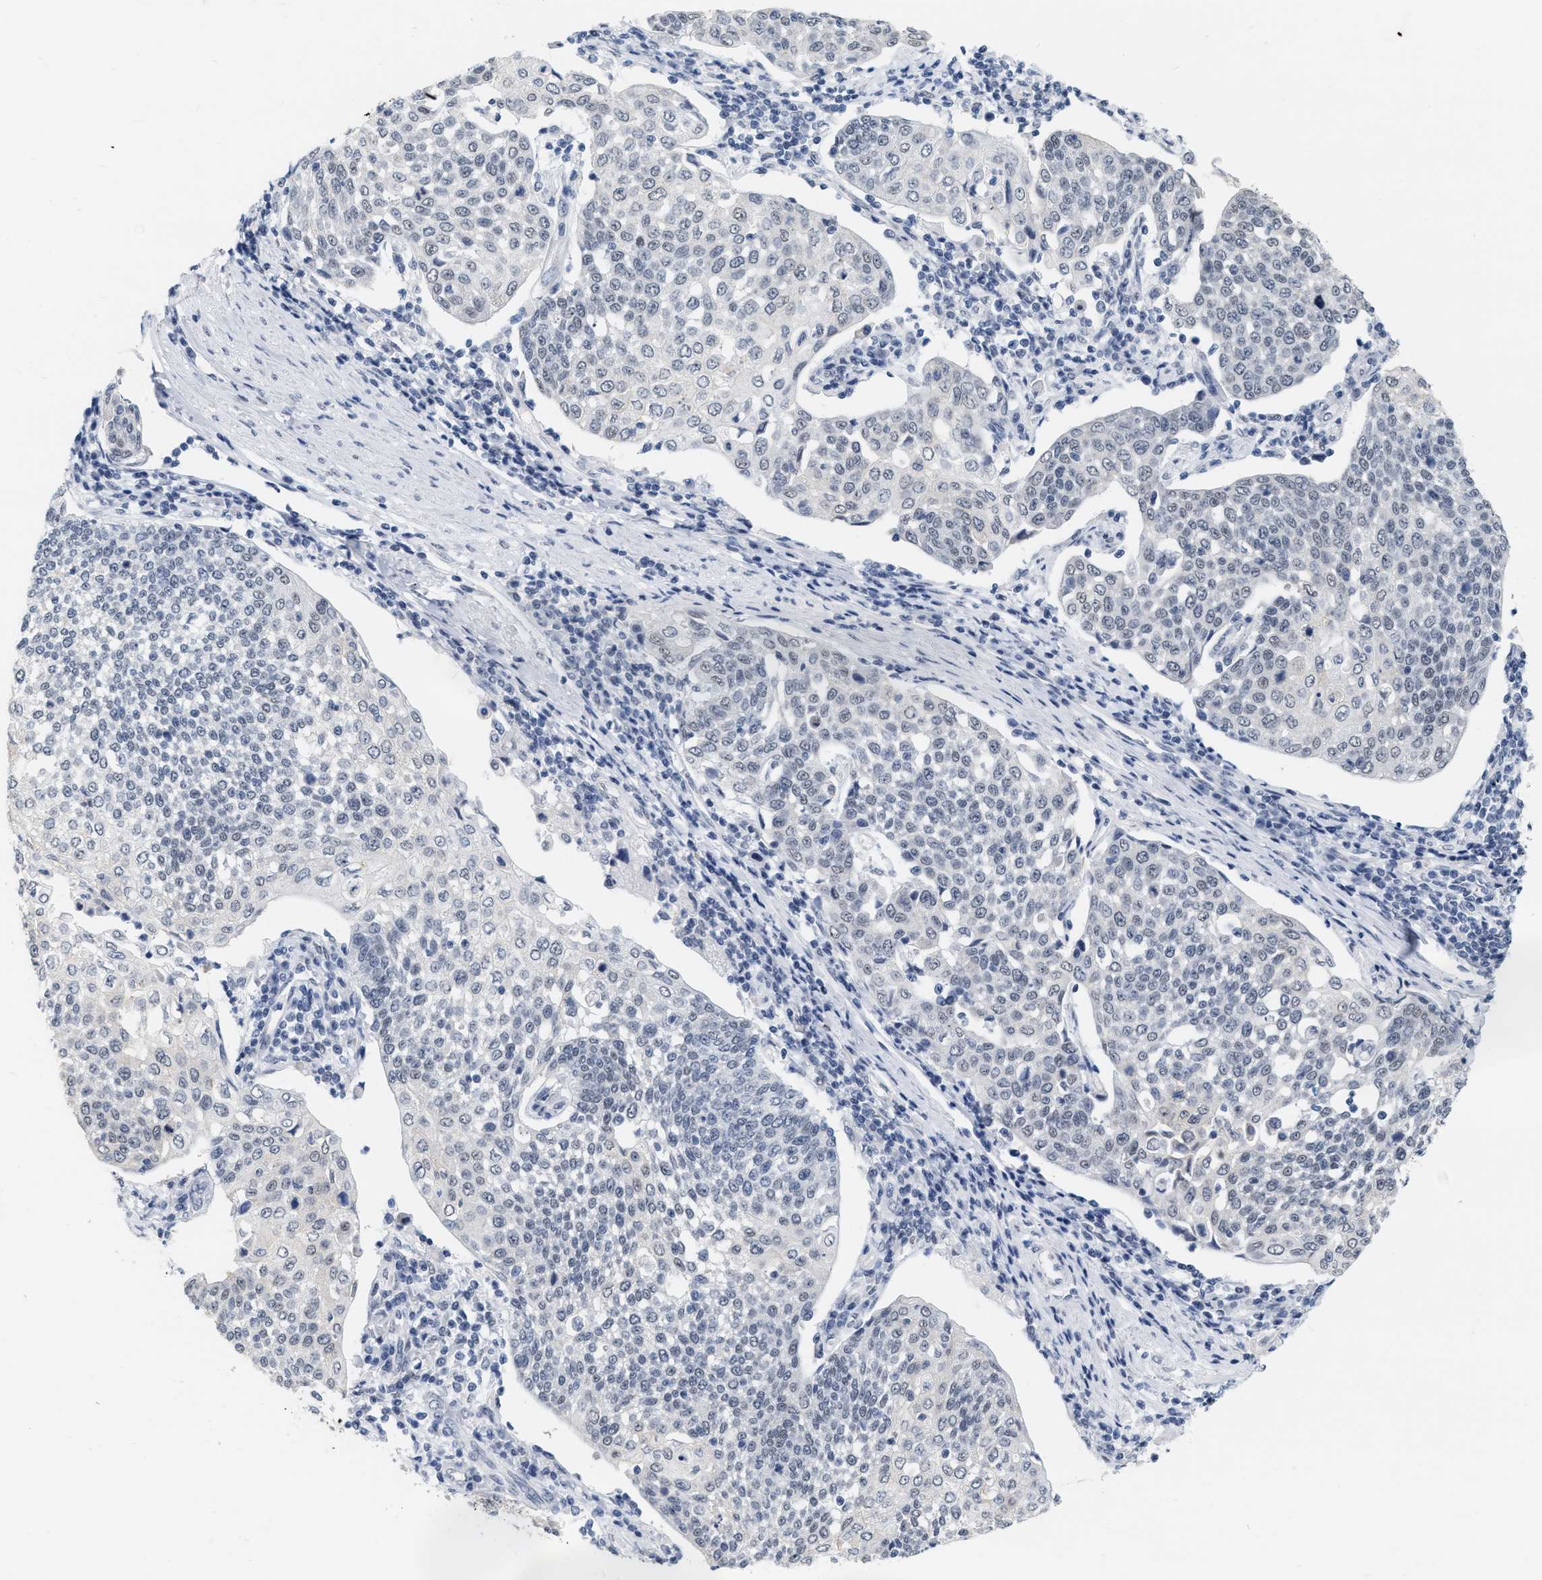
{"staining": {"intensity": "negative", "quantity": "none", "location": "none"}, "tissue": "cervical cancer", "cell_type": "Tumor cells", "image_type": "cancer", "snomed": [{"axis": "morphology", "description": "Squamous cell carcinoma, NOS"}, {"axis": "topography", "description": "Cervix"}], "caption": "DAB immunohistochemical staining of squamous cell carcinoma (cervical) demonstrates no significant expression in tumor cells.", "gene": "XIRP1", "patient": {"sex": "female", "age": 34}}